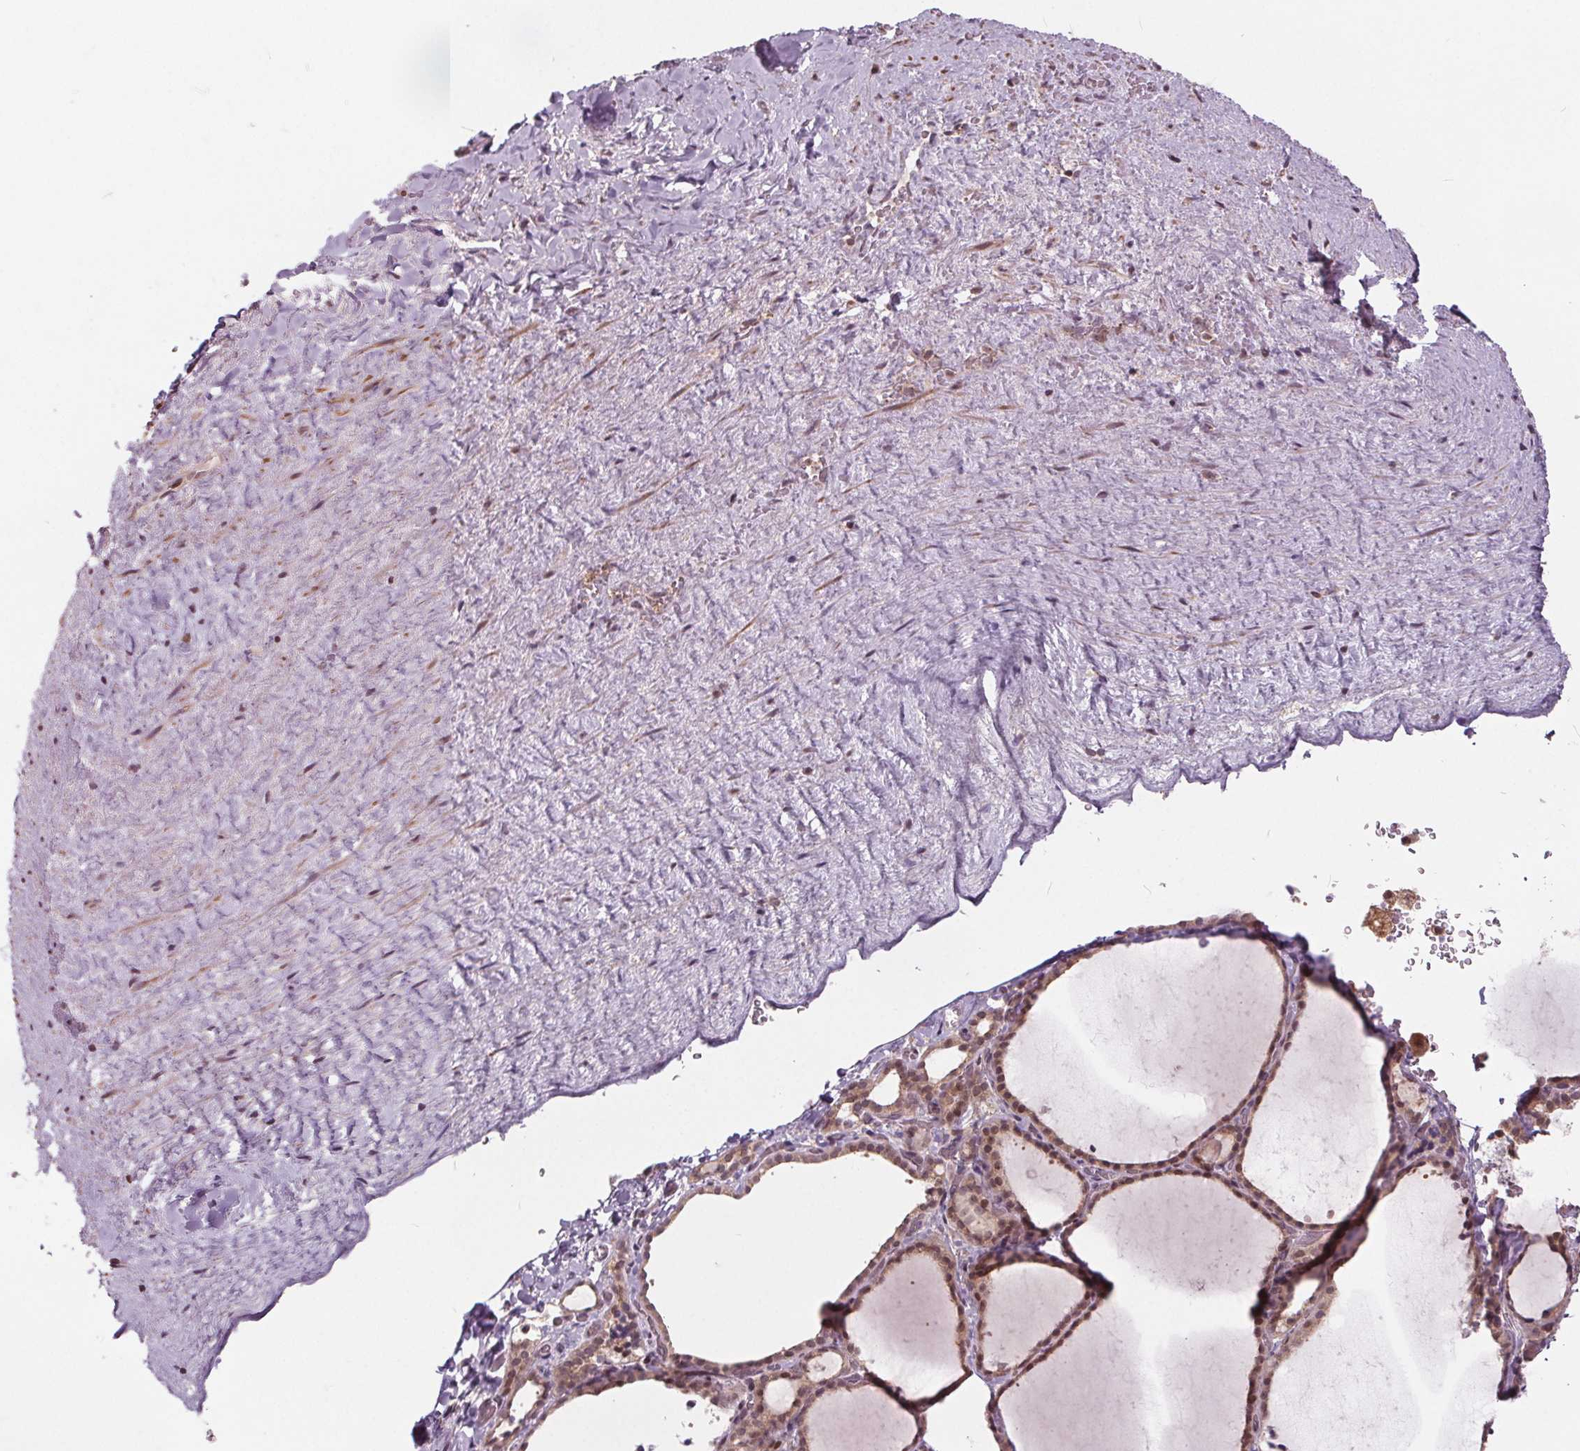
{"staining": {"intensity": "moderate", "quantity": "25%-75%", "location": "nuclear"}, "tissue": "thyroid gland", "cell_type": "Glandular cells", "image_type": "normal", "snomed": [{"axis": "morphology", "description": "Normal tissue, NOS"}, {"axis": "topography", "description": "Thyroid gland"}], "caption": "Human thyroid gland stained with a brown dye demonstrates moderate nuclear positive expression in approximately 25%-75% of glandular cells.", "gene": "HIF1AN", "patient": {"sex": "female", "age": 22}}